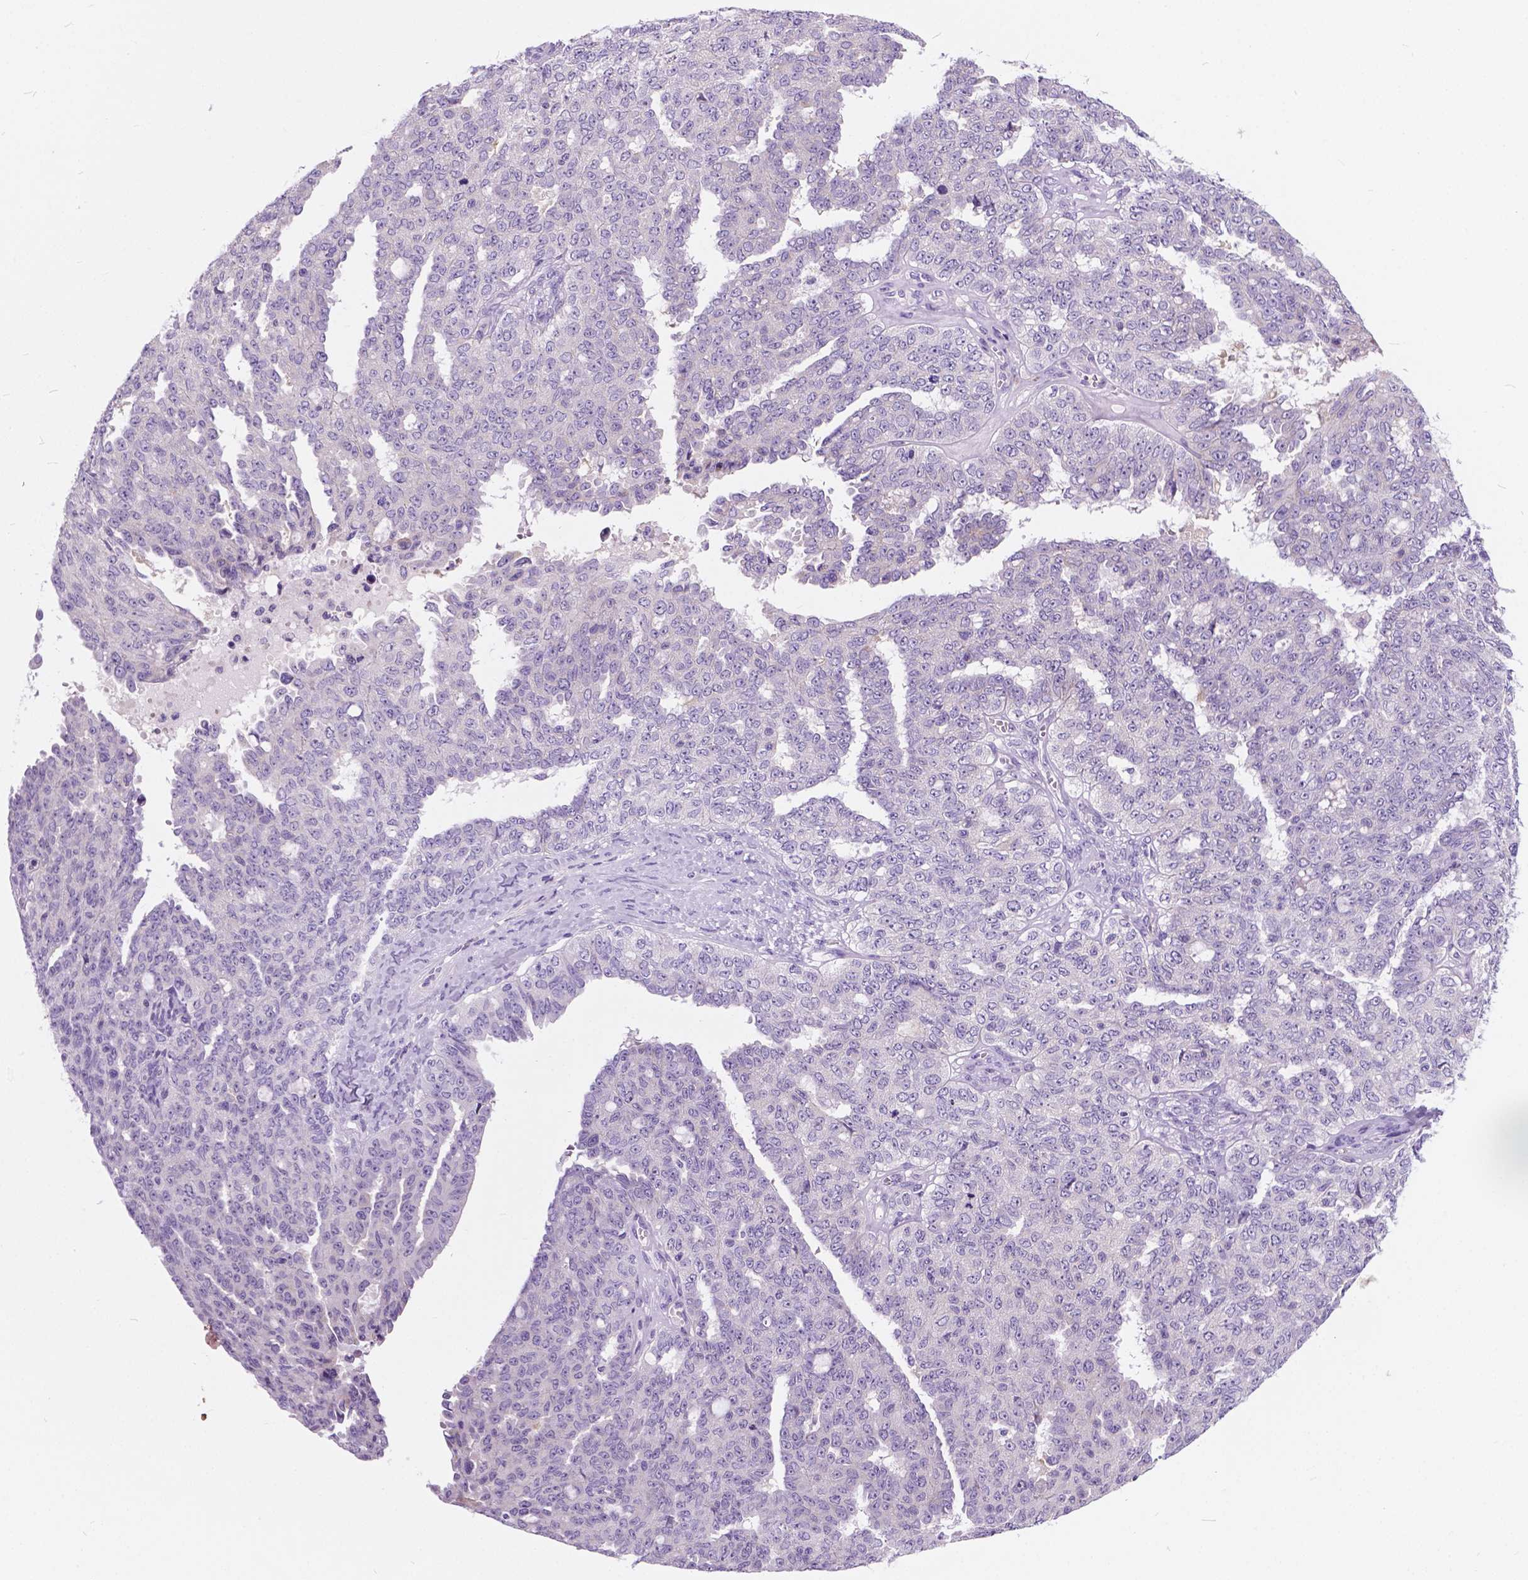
{"staining": {"intensity": "negative", "quantity": "none", "location": "none"}, "tissue": "ovarian cancer", "cell_type": "Tumor cells", "image_type": "cancer", "snomed": [{"axis": "morphology", "description": "Cystadenocarcinoma, serous, NOS"}, {"axis": "topography", "description": "Ovary"}], "caption": "DAB (3,3'-diaminobenzidine) immunohistochemical staining of human ovarian serous cystadenocarcinoma displays no significant positivity in tumor cells.", "gene": "ARMS2", "patient": {"sex": "female", "age": 71}}